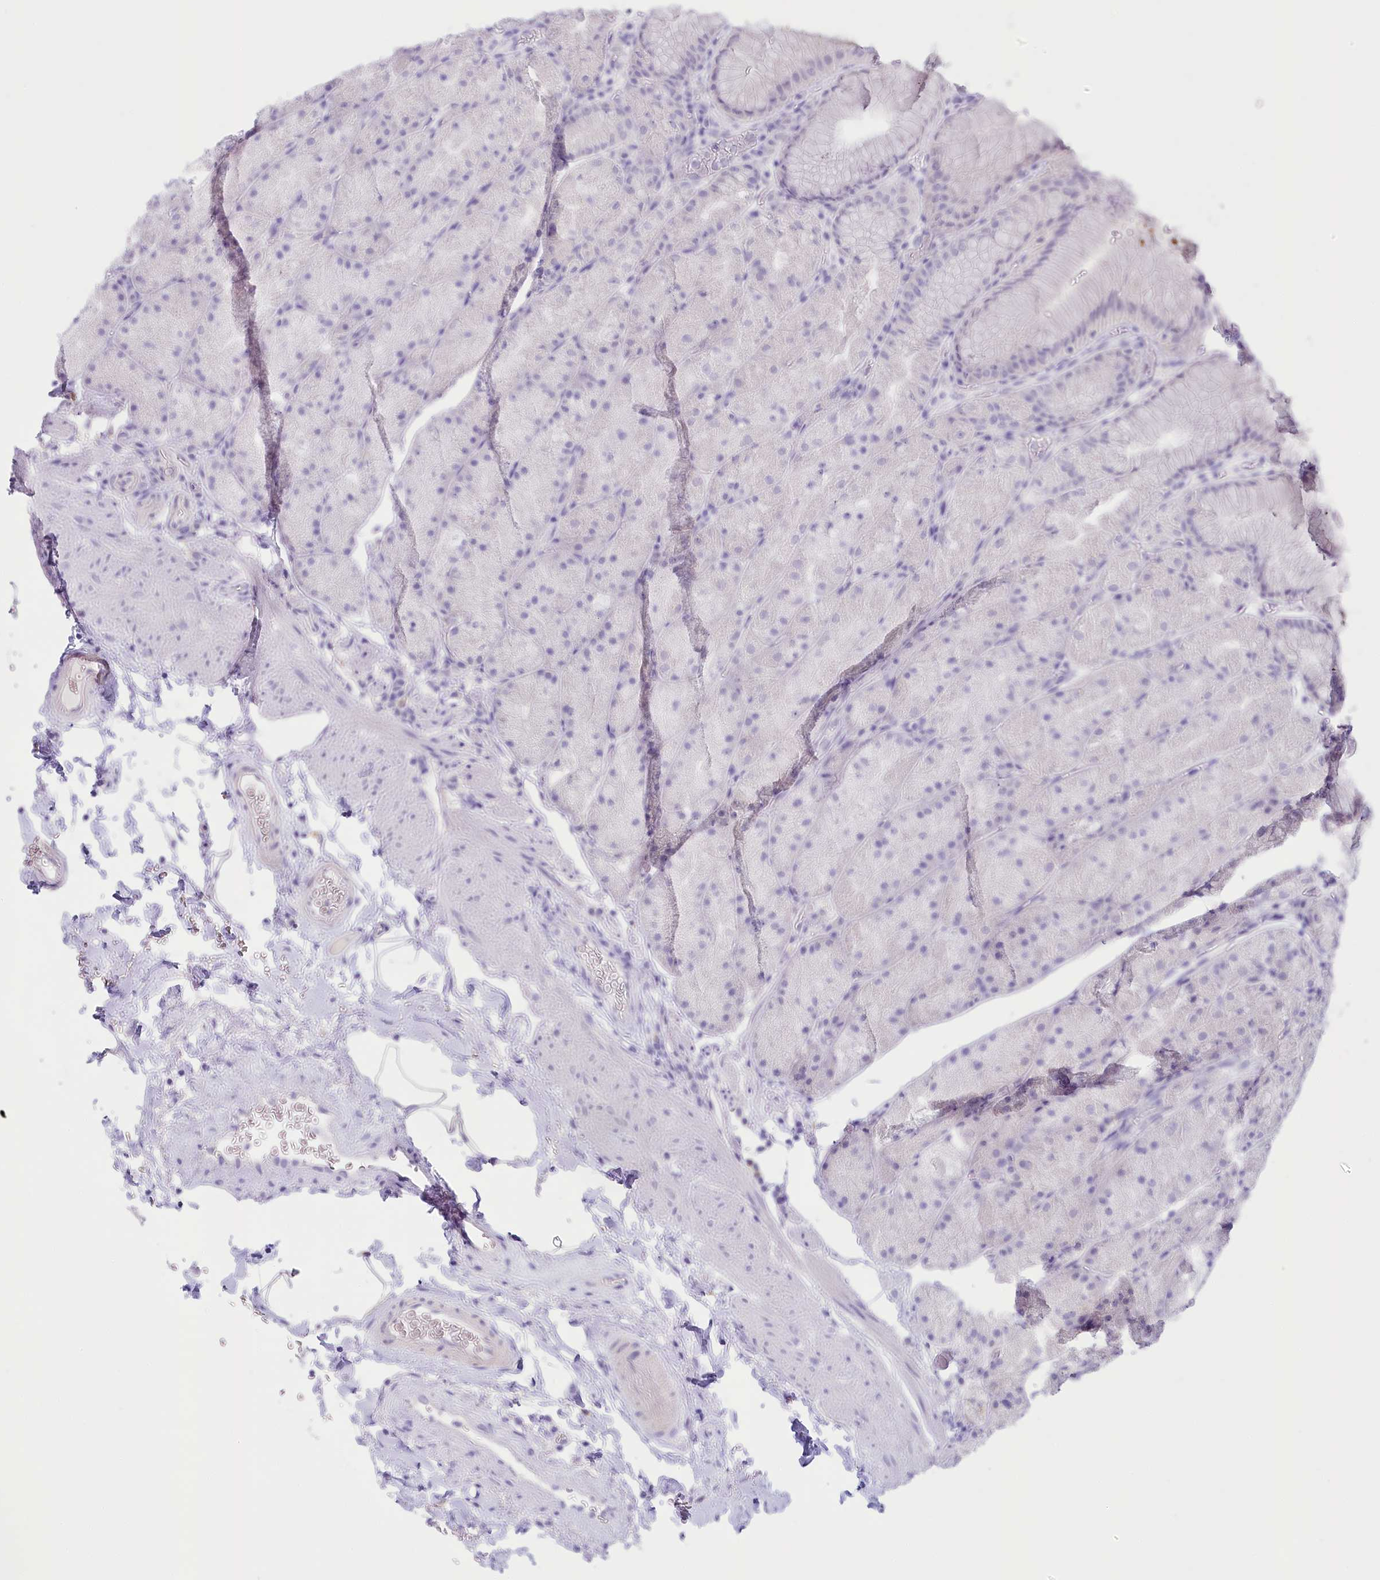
{"staining": {"intensity": "weak", "quantity": "25%-75%", "location": "cytoplasmic/membranous"}, "tissue": "stomach", "cell_type": "Glandular cells", "image_type": "normal", "snomed": [{"axis": "morphology", "description": "Normal tissue, NOS"}, {"axis": "topography", "description": "Stomach, upper"}, {"axis": "topography", "description": "Stomach, lower"}], "caption": "A micrograph of human stomach stained for a protein displays weak cytoplasmic/membranous brown staining in glandular cells. (Stains: DAB (3,3'-diaminobenzidine) in brown, nuclei in blue, Microscopy: brightfield microscopy at high magnification).", "gene": "MYOZ1", "patient": {"sex": "male", "age": 67}}